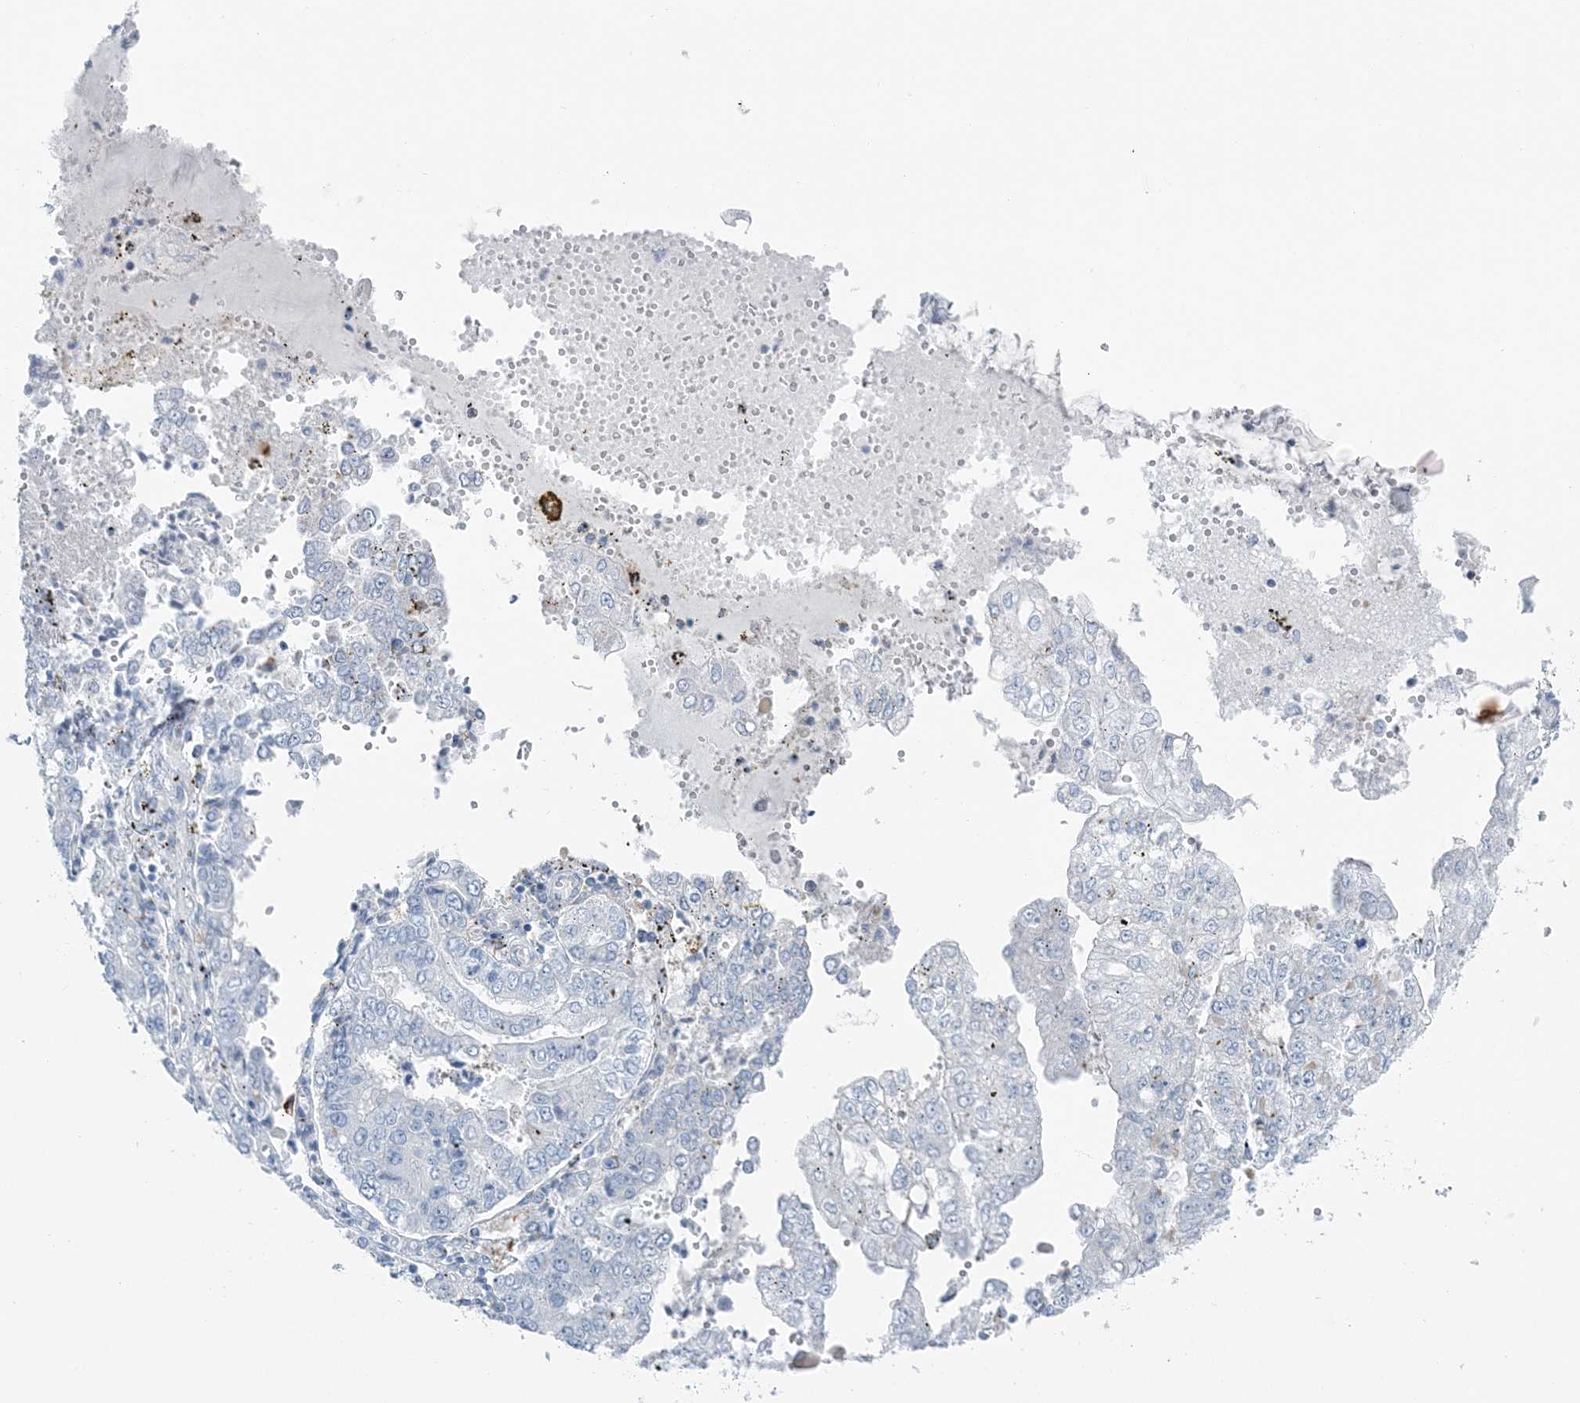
{"staining": {"intensity": "negative", "quantity": "none", "location": "none"}, "tissue": "stomach cancer", "cell_type": "Tumor cells", "image_type": "cancer", "snomed": [{"axis": "morphology", "description": "Adenocarcinoma, NOS"}, {"axis": "topography", "description": "Stomach"}], "caption": "The immunohistochemistry (IHC) photomicrograph has no significant staining in tumor cells of stomach cancer tissue.", "gene": "SNX2", "patient": {"sex": "male", "age": 76}}